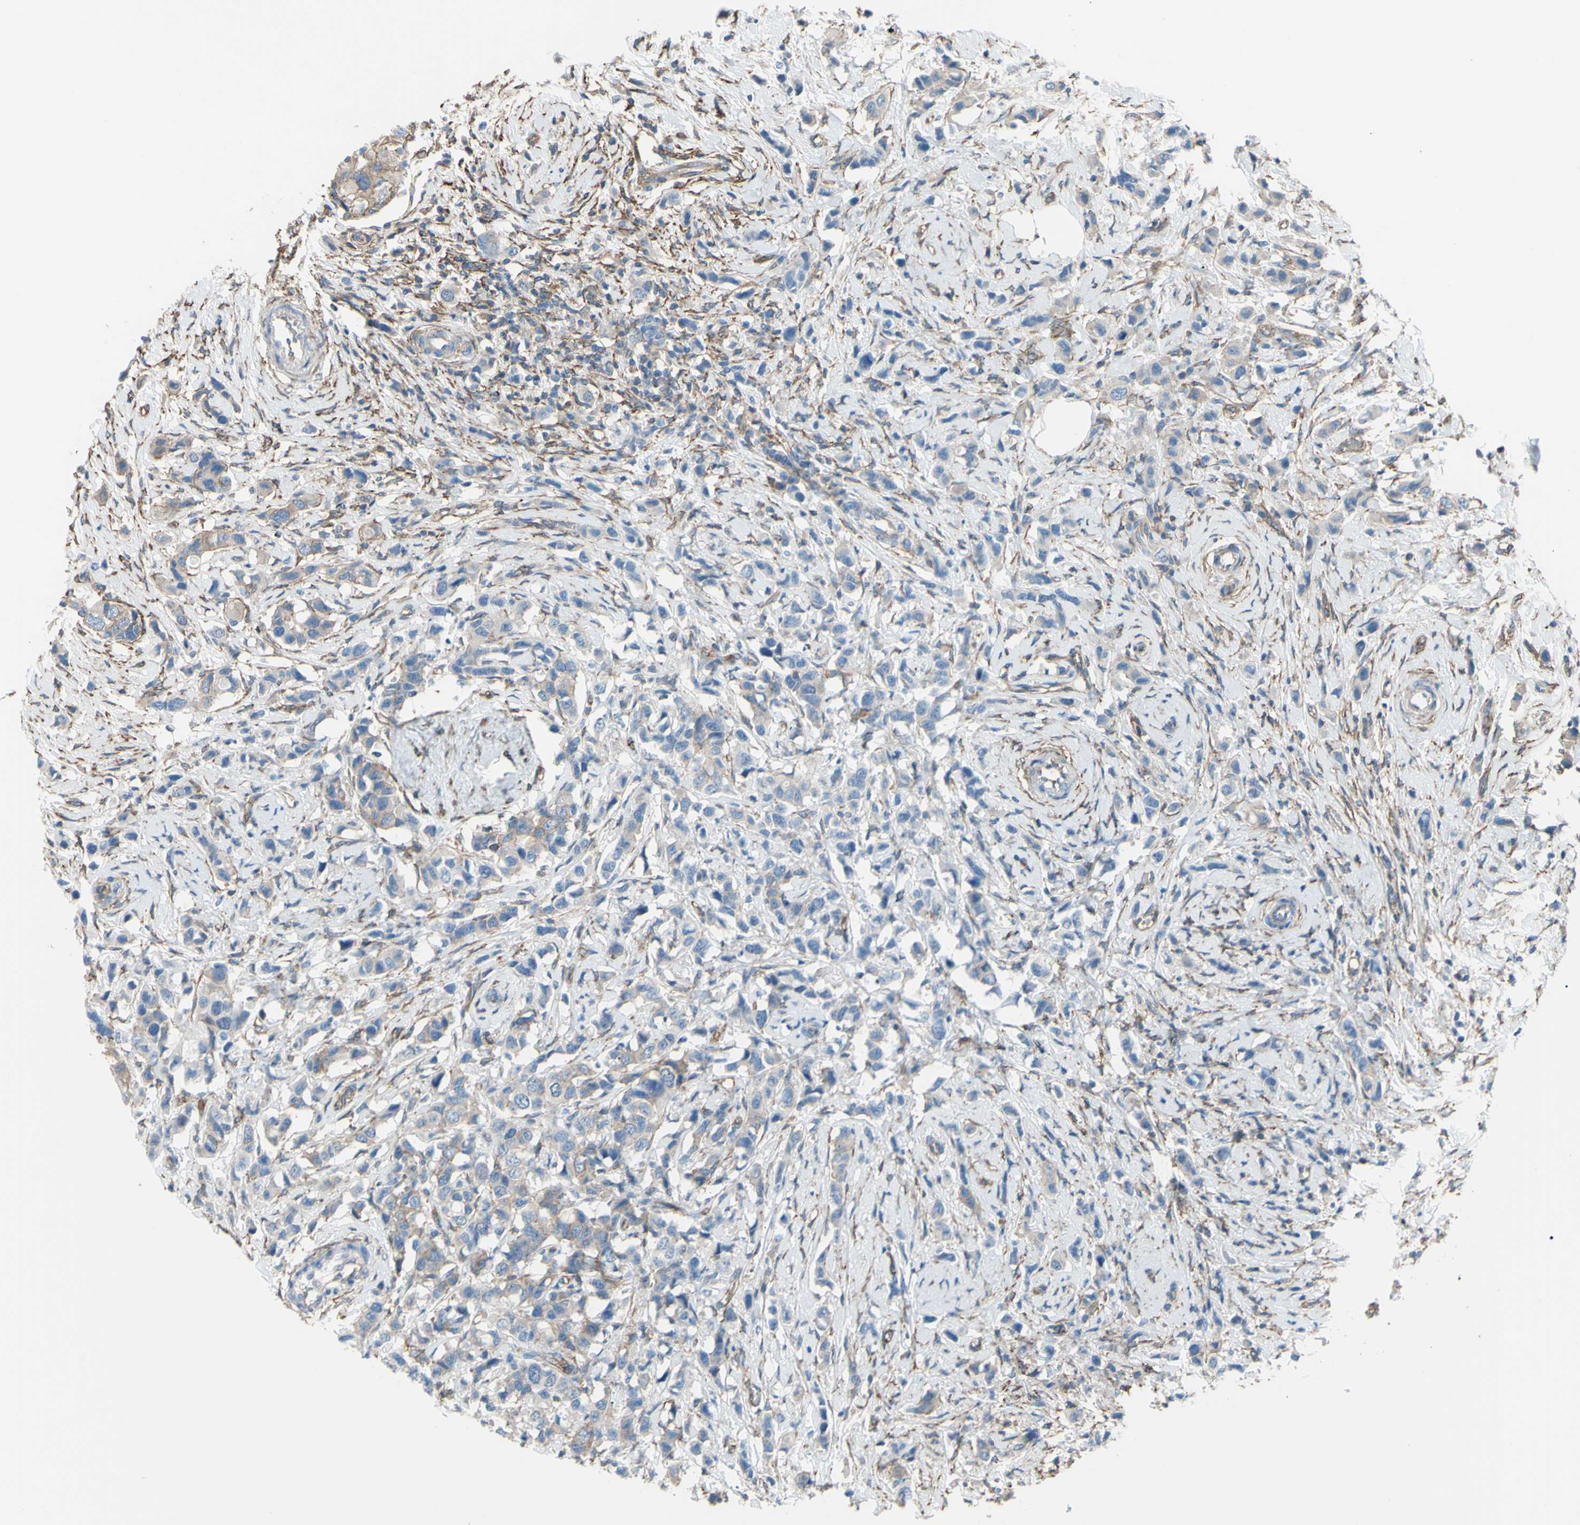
{"staining": {"intensity": "weak", "quantity": "25%-75%", "location": "cytoplasmic/membranous"}, "tissue": "breast cancer", "cell_type": "Tumor cells", "image_type": "cancer", "snomed": [{"axis": "morphology", "description": "Normal tissue, NOS"}, {"axis": "morphology", "description": "Duct carcinoma"}, {"axis": "topography", "description": "Breast"}], "caption": "This photomicrograph demonstrates IHC staining of human breast cancer, with low weak cytoplasmic/membranous staining in approximately 25%-75% of tumor cells.", "gene": "ADD1", "patient": {"sex": "female", "age": 50}}